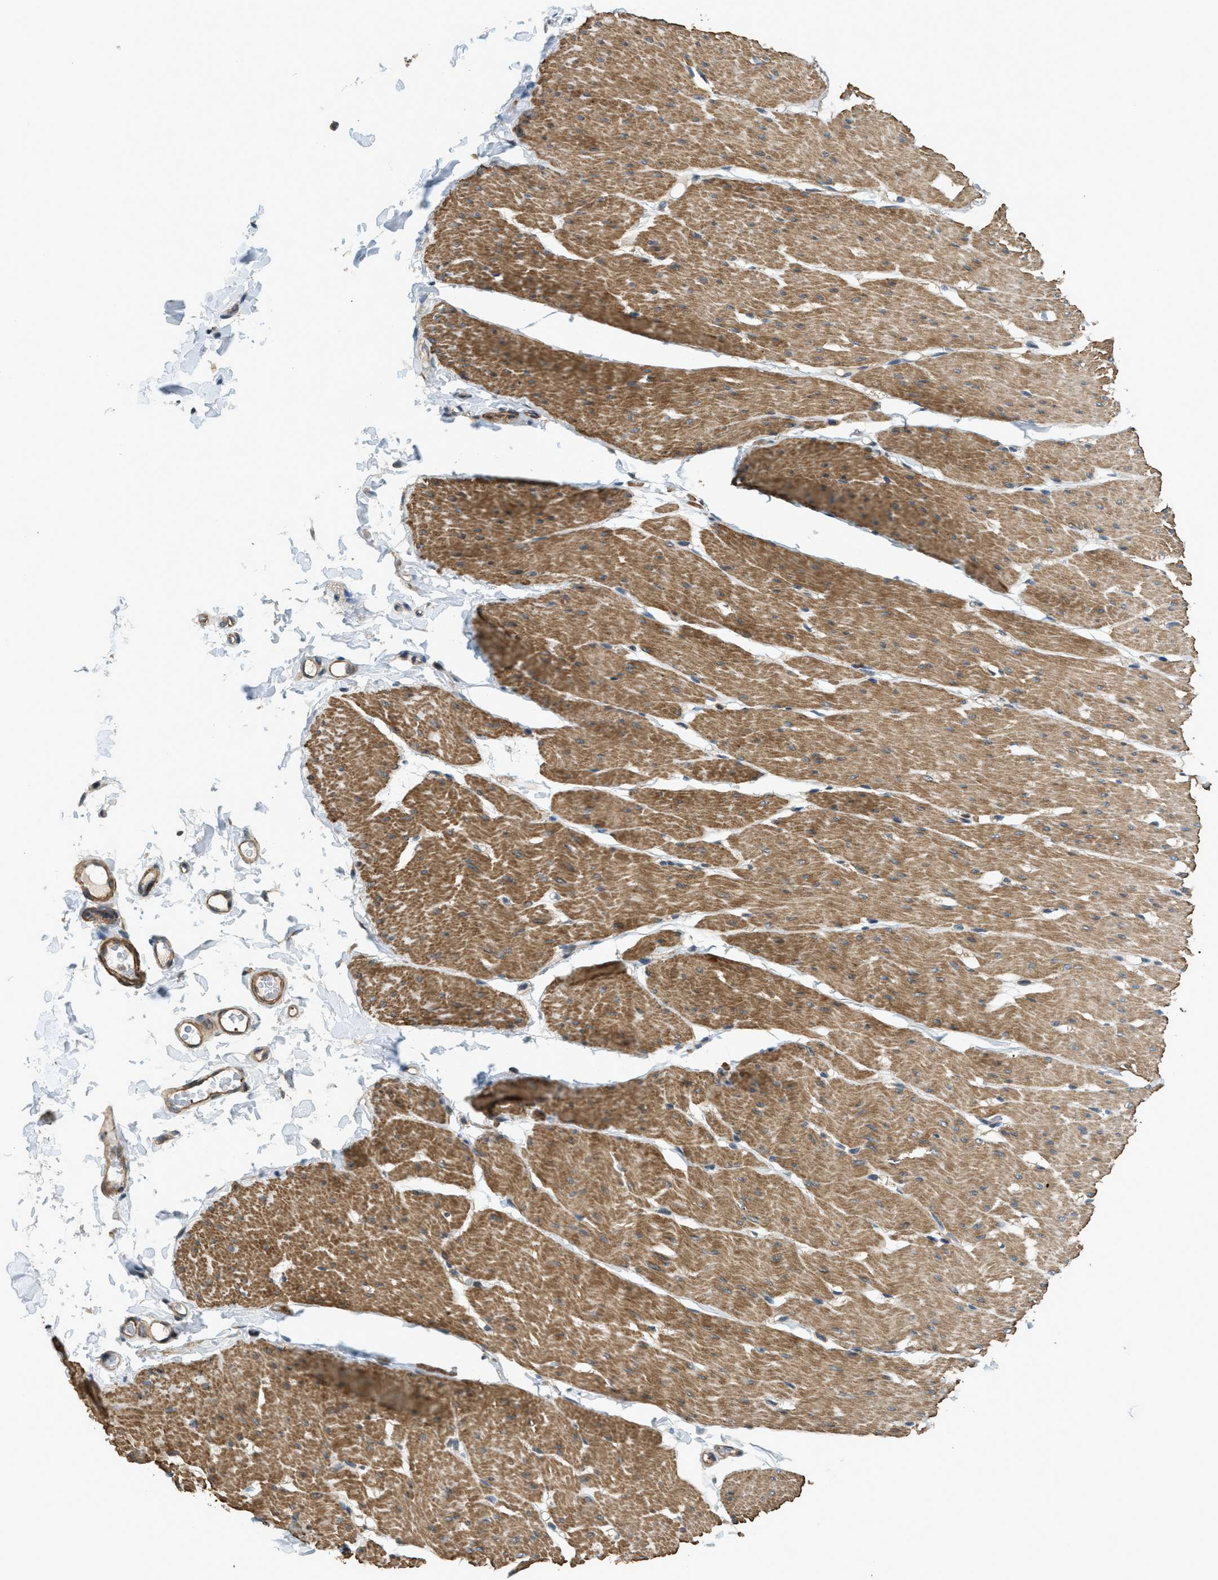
{"staining": {"intensity": "moderate", "quantity": ">75%", "location": "cytoplasmic/membranous"}, "tissue": "smooth muscle", "cell_type": "Smooth muscle cells", "image_type": "normal", "snomed": [{"axis": "morphology", "description": "Normal tissue, NOS"}, {"axis": "topography", "description": "Smooth muscle"}, {"axis": "topography", "description": "Colon"}], "caption": "Smooth muscle cells reveal medium levels of moderate cytoplasmic/membranous staining in approximately >75% of cells in normal human smooth muscle. The staining was performed using DAB, with brown indicating positive protein expression. Nuclei are stained blue with hematoxylin.", "gene": "CGN", "patient": {"sex": "male", "age": 67}}